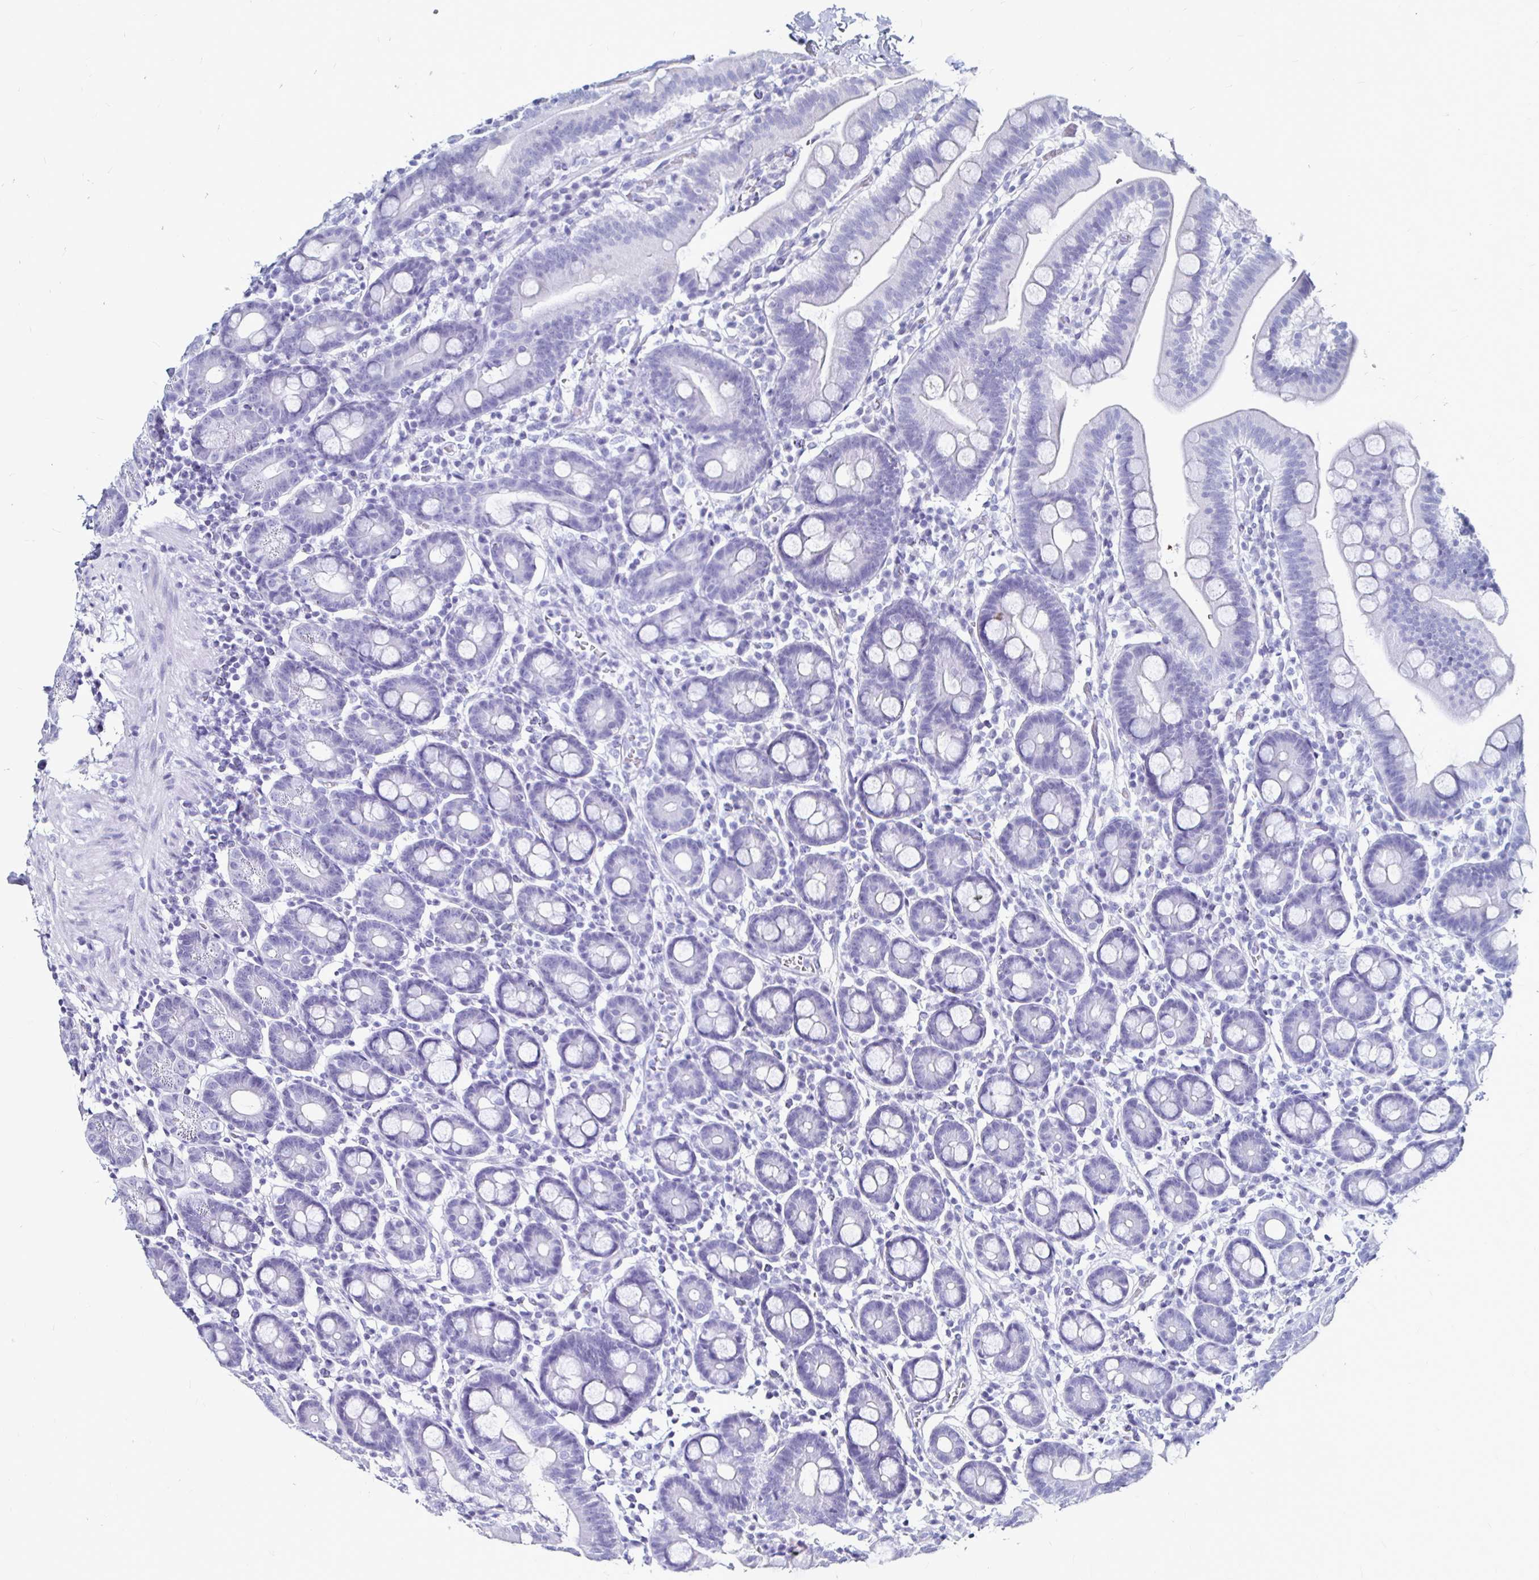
{"staining": {"intensity": "negative", "quantity": "none", "location": "none"}, "tissue": "duodenum", "cell_type": "Glandular cells", "image_type": "normal", "snomed": [{"axis": "morphology", "description": "Normal tissue, NOS"}, {"axis": "topography", "description": "Pancreas"}, {"axis": "topography", "description": "Duodenum"}], "caption": "DAB (3,3'-diaminobenzidine) immunohistochemical staining of unremarkable duodenum demonstrates no significant positivity in glandular cells. (DAB (3,3'-diaminobenzidine) immunohistochemistry, high magnification).", "gene": "LUZP4", "patient": {"sex": "male", "age": 59}}